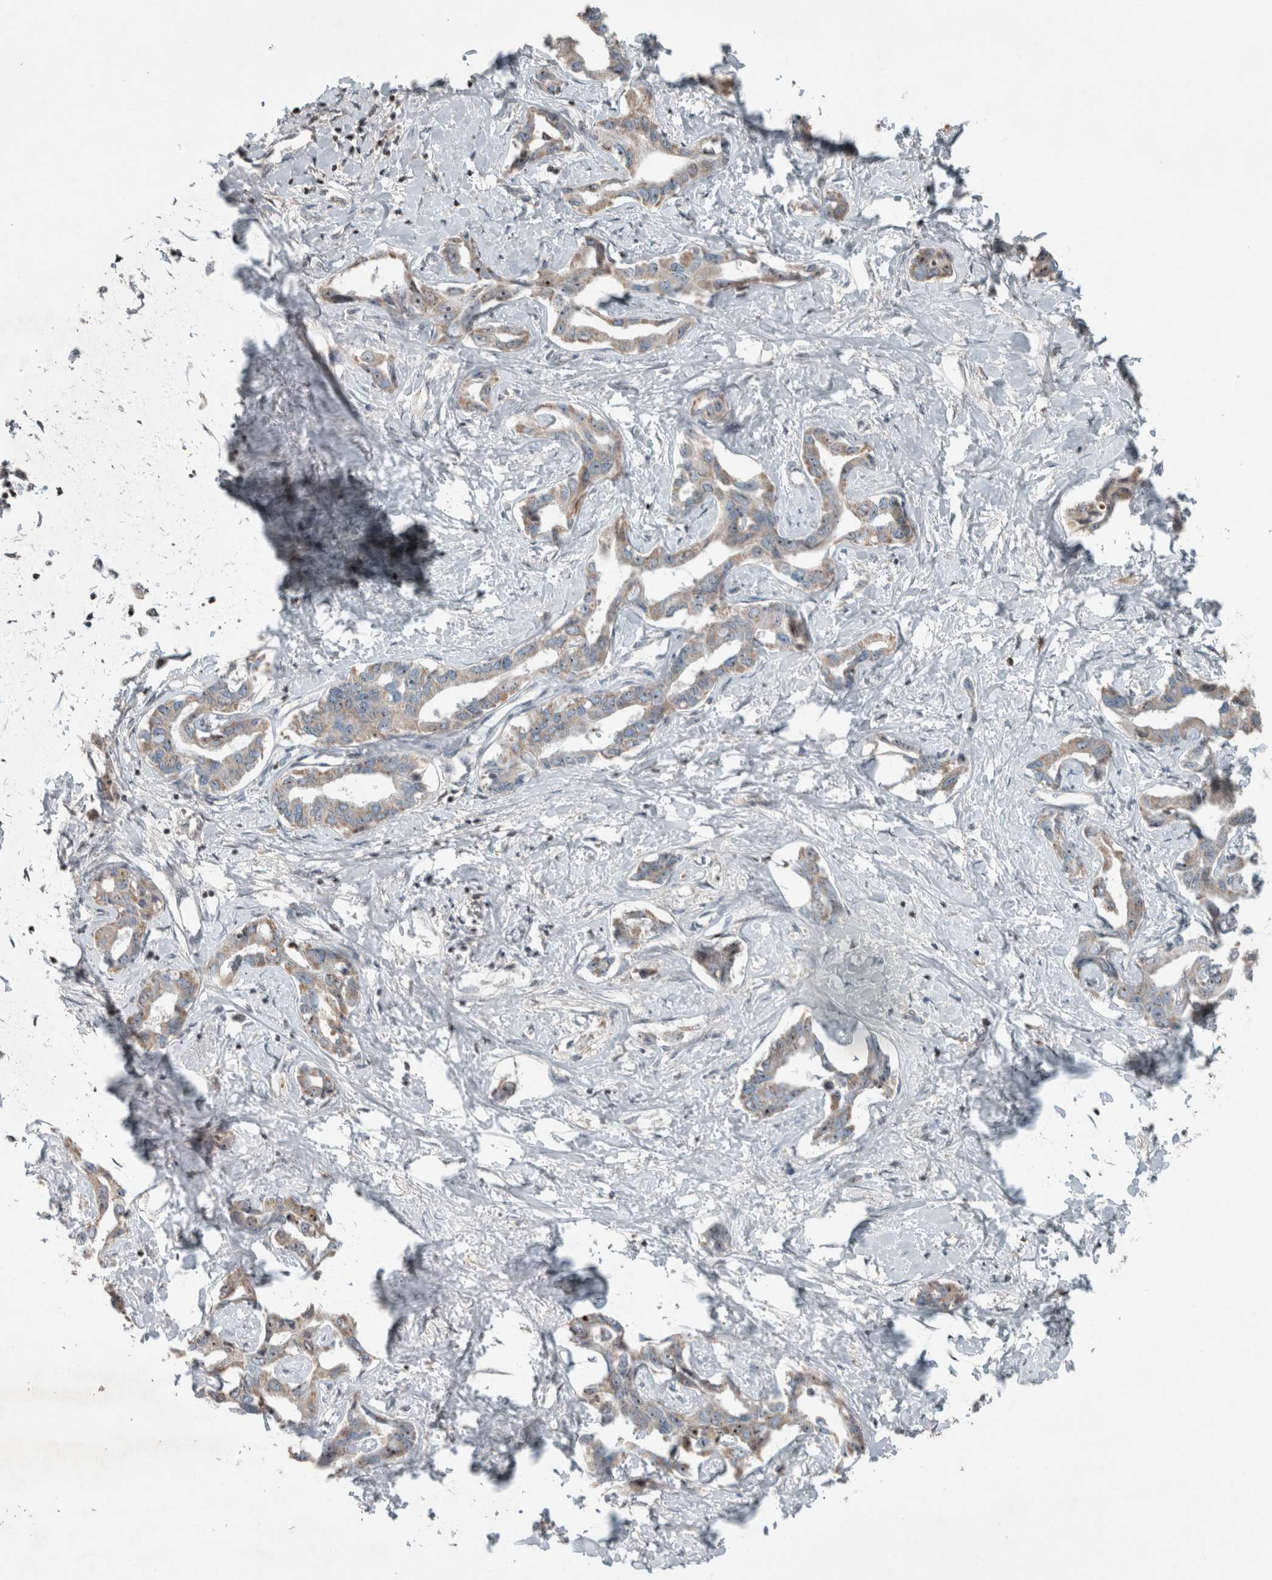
{"staining": {"intensity": "moderate", "quantity": "<25%", "location": "cytoplasmic/membranous,nuclear"}, "tissue": "liver cancer", "cell_type": "Tumor cells", "image_type": "cancer", "snomed": [{"axis": "morphology", "description": "Cholangiocarcinoma"}, {"axis": "topography", "description": "Liver"}], "caption": "Immunohistochemistry (IHC) of cholangiocarcinoma (liver) shows low levels of moderate cytoplasmic/membranous and nuclear staining in about <25% of tumor cells.", "gene": "RPF1", "patient": {"sex": "male", "age": 59}}